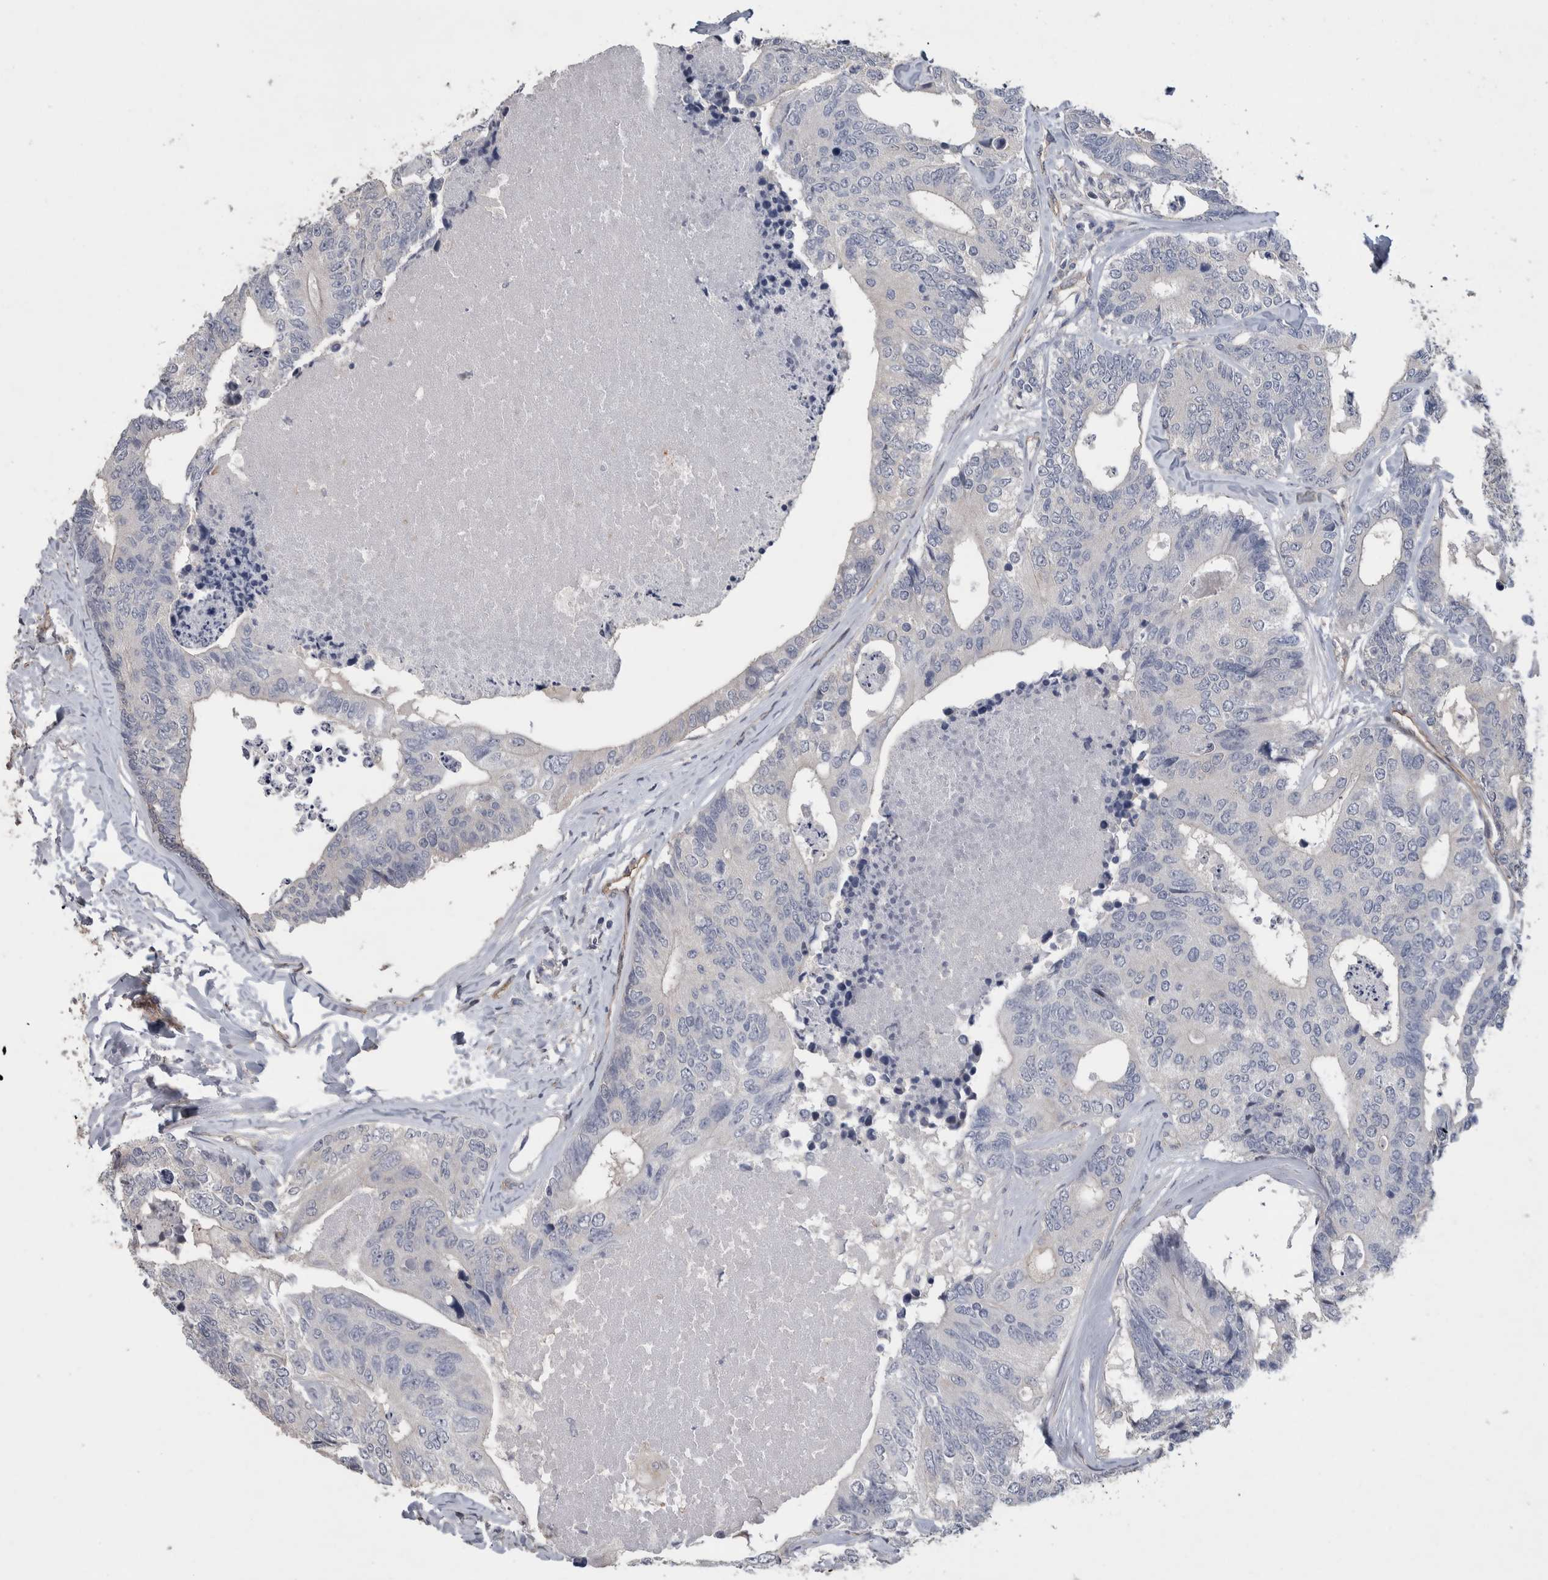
{"staining": {"intensity": "negative", "quantity": "none", "location": "none"}, "tissue": "colorectal cancer", "cell_type": "Tumor cells", "image_type": "cancer", "snomed": [{"axis": "morphology", "description": "Adenocarcinoma, NOS"}, {"axis": "topography", "description": "Colon"}], "caption": "A high-resolution photomicrograph shows immunohistochemistry (IHC) staining of adenocarcinoma (colorectal), which shows no significant positivity in tumor cells. (DAB immunohistochemistry, high magnification).", "gene": "GCNA", "patient": {"sex": "female", "age": 67}}